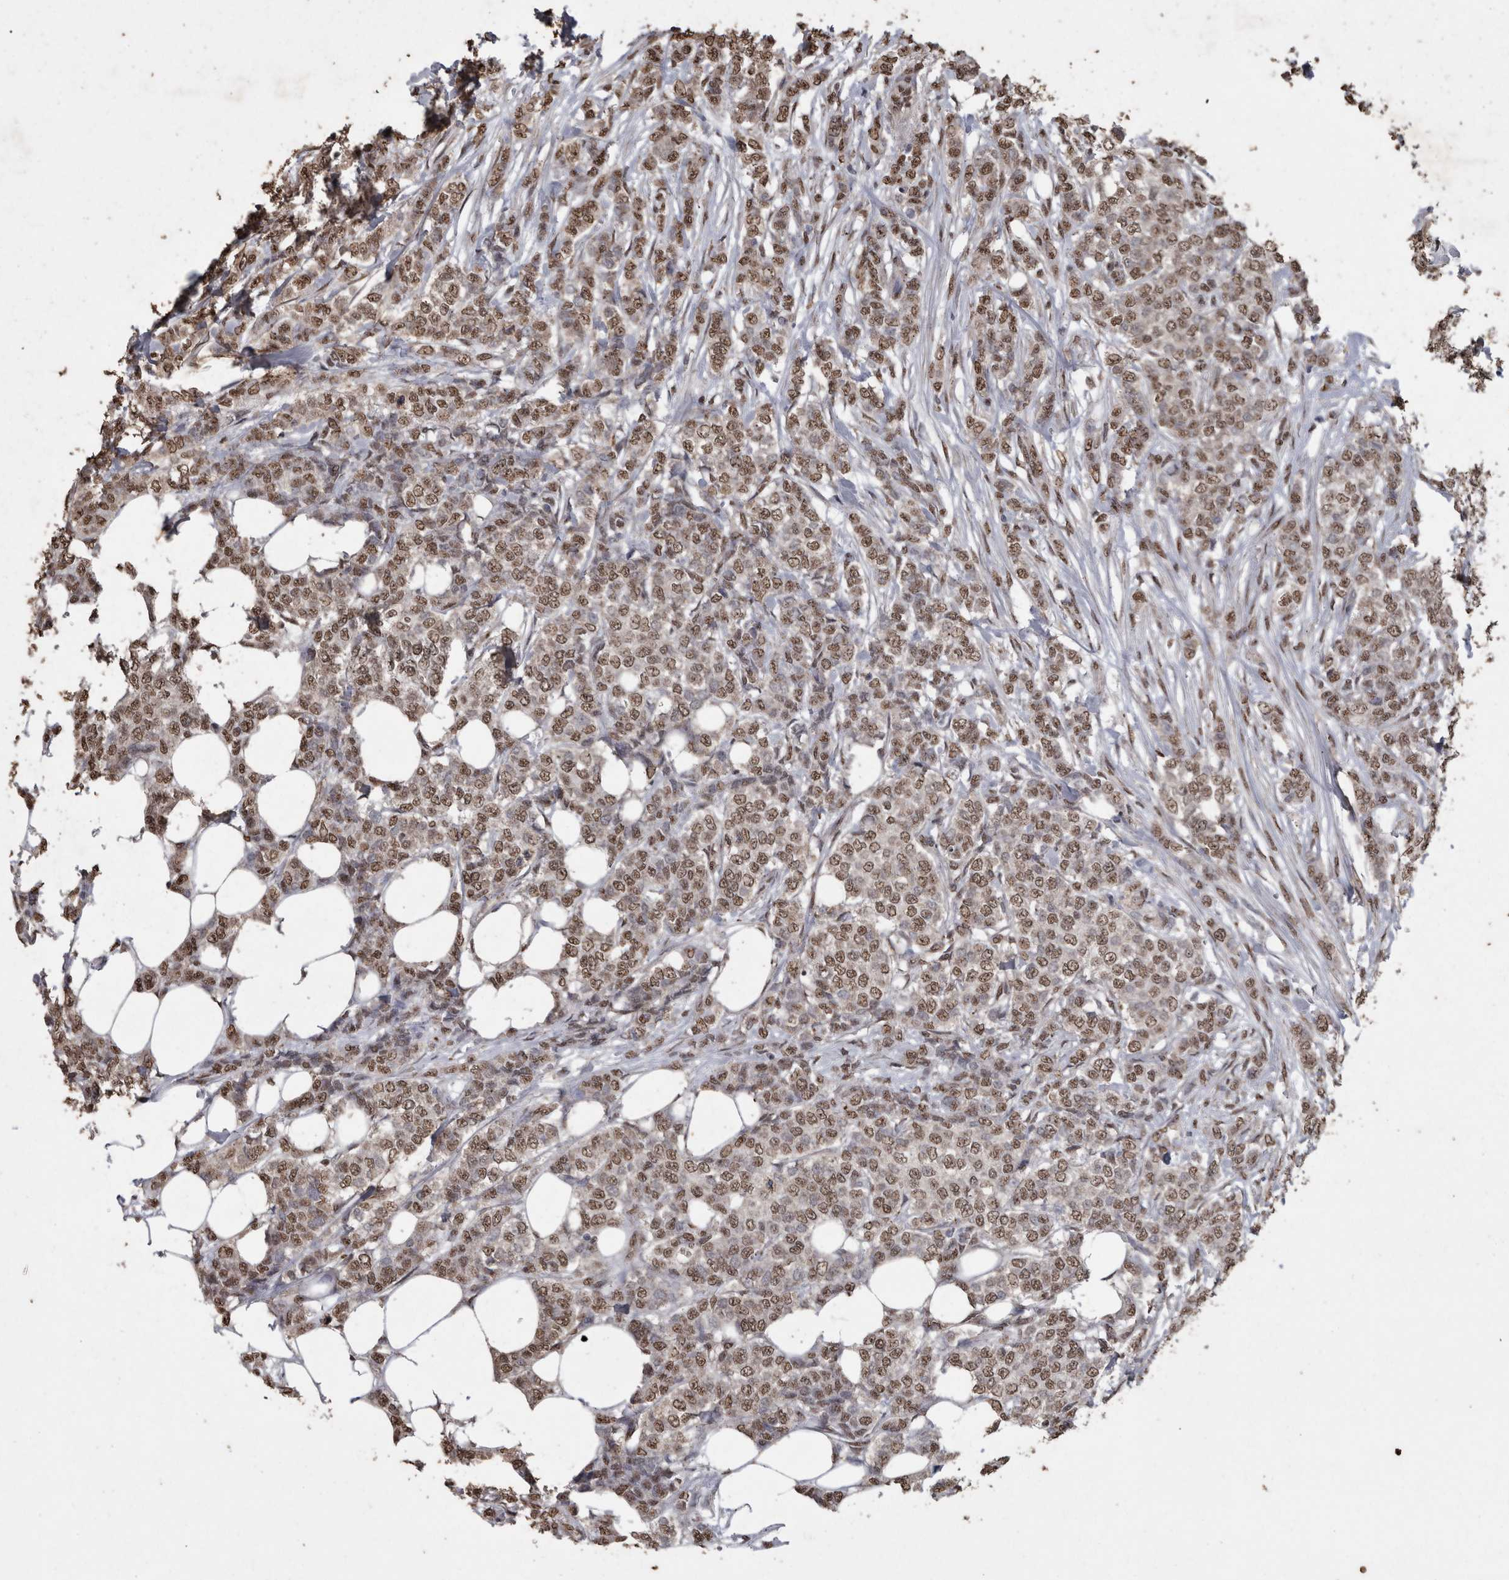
{"staining": {"intensity": "moderate", "quantity": ">75%", "location": "nuclear"}, "tissue": "breast cancer", "cell_type": "Tumor cells", "image_type": "cancer", "snomed": [{"axis": "morphology", "description": "Lobular carcinoma"}, {"axis": "topography", "description": "Skin"}, {"axis": "topography", "description": "Breast"}], "caption": "A histopathology image of lobular carcinoma (breast) stained for a protein exhibits moderate nuclear brown staining in tumor cells. (brown staining indicates protein expression, while blue staining denotes nuclei).", "gene": "SMAD7", "patient": {"sex": "female", "age": 46}}